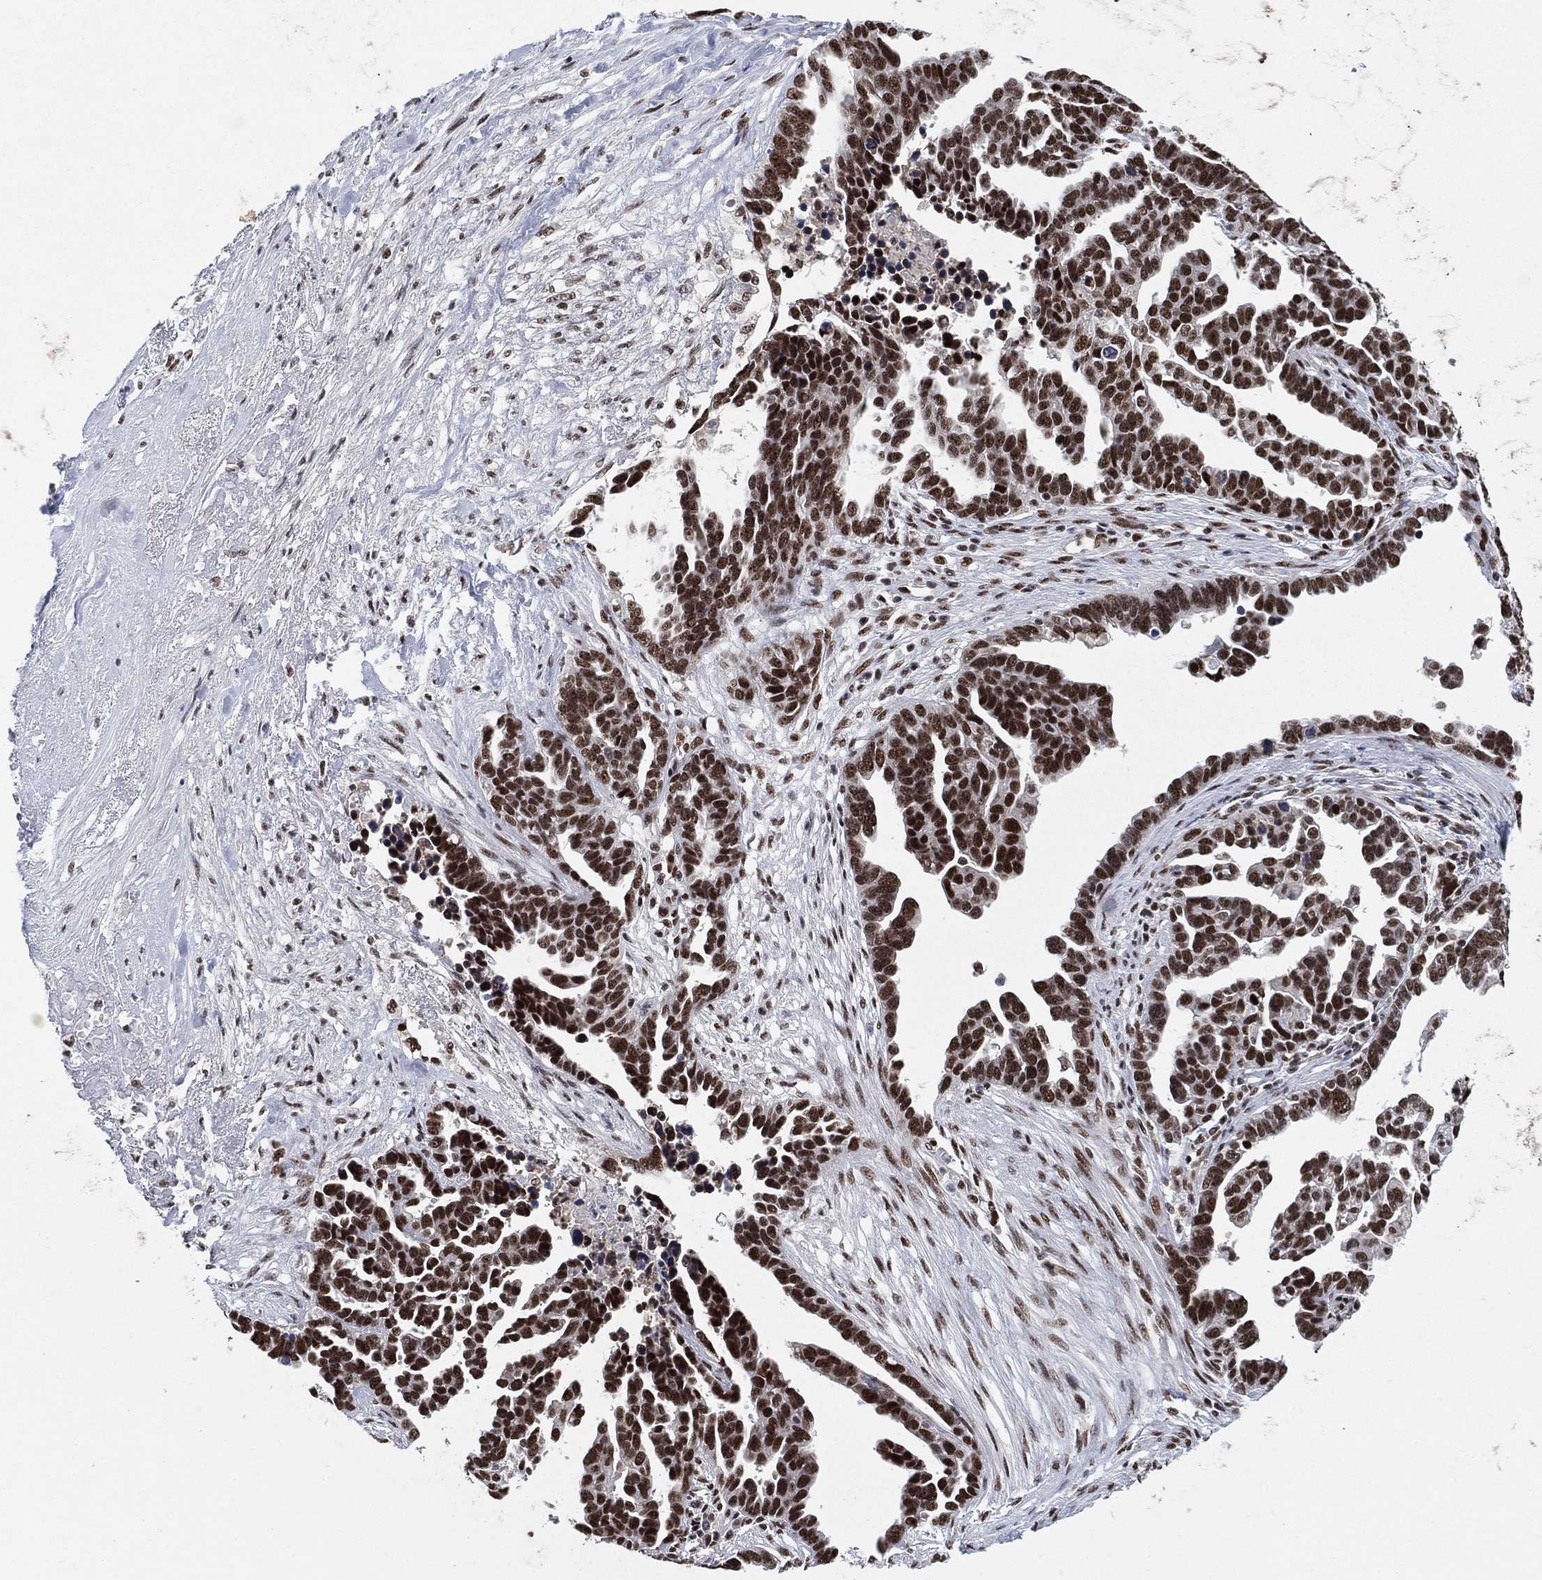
{"staining": {"intensity": "strong", "quantity": ">75%", "location": "nuclear"}, "tissue": "ovarian cancer", "cell_type": "Tumor cells", "image_type": "cancer", "snomed": [{"axis": "morphology", "description": "Cystadenocarcinoma, serous, NOS"}, {"axis": "topography", "description": "Ovary"}], "caption": "Immunohistochemistry (IHC) micrograph of neoplastic tissue: ovarian cancer (serous cystadenocarcinoma) stained using immunohistochemistry (IHC) shows high levels of strong protein expression localized specifically in the nuclear of tumor cells, appearing as a nuclear brown color.", "gene": "DDX27", "patient": {"sex": "female", "age": 54}}